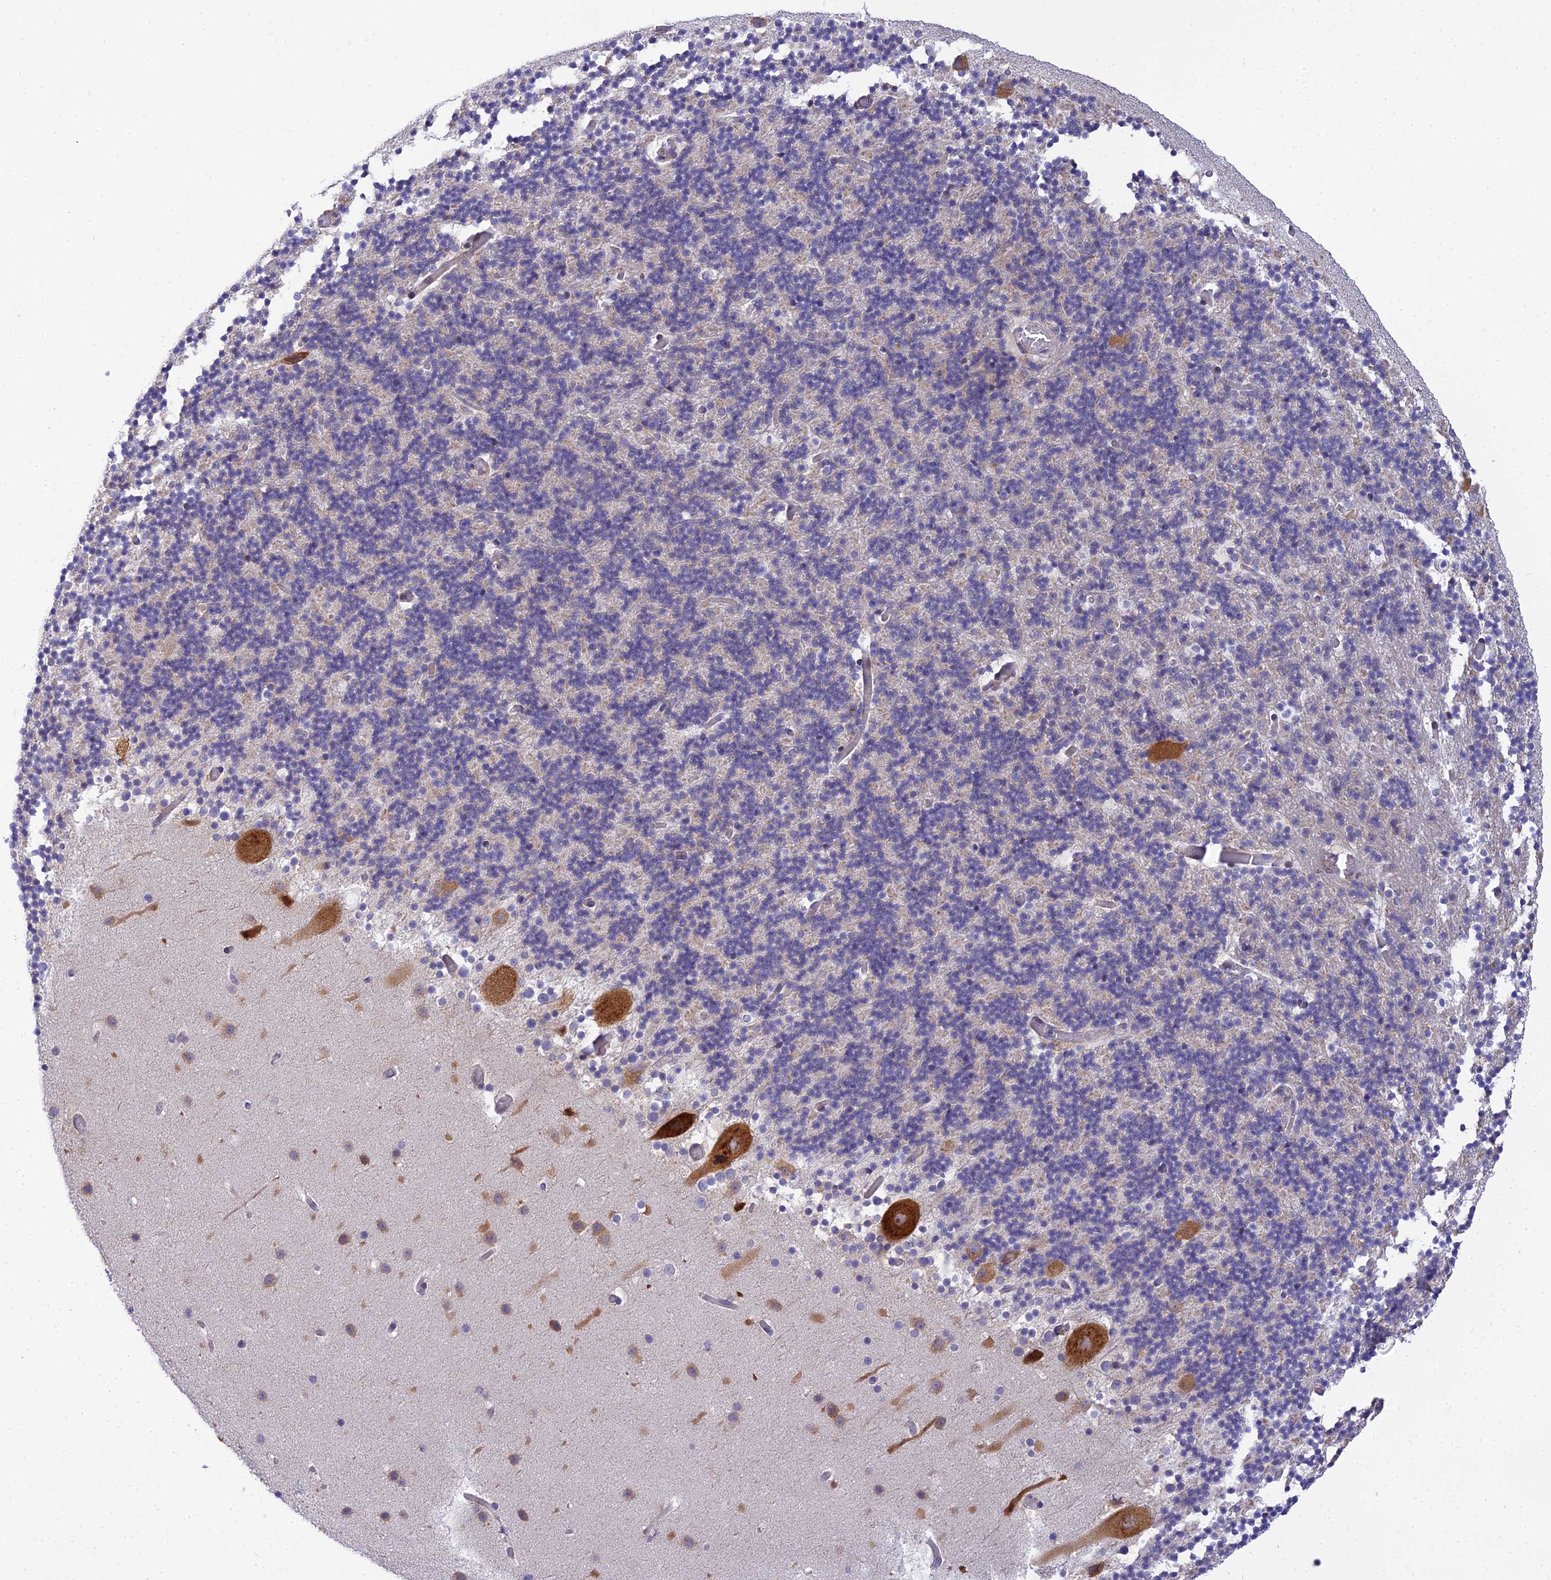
{"staining": {"intensity": "negative", "quantity": "none", "location": "none"}, "tissue": "cerebellum", "cell_type": "Cells in granular layer", "image_type": "normal", "snomed": [{"axis": "morphology", "description": "Normal tissue, NOS"}, {"axis": "topography", "description": "Cerebellum"}], "caption": "DAB (3,3'-diaminobenzidine) immunohistochemical staining of normal human cerebellum displays no significant positivity in cells in granular layer.", "gene": "CLCN7", "patient": {"sex": "male", "age": 57}}